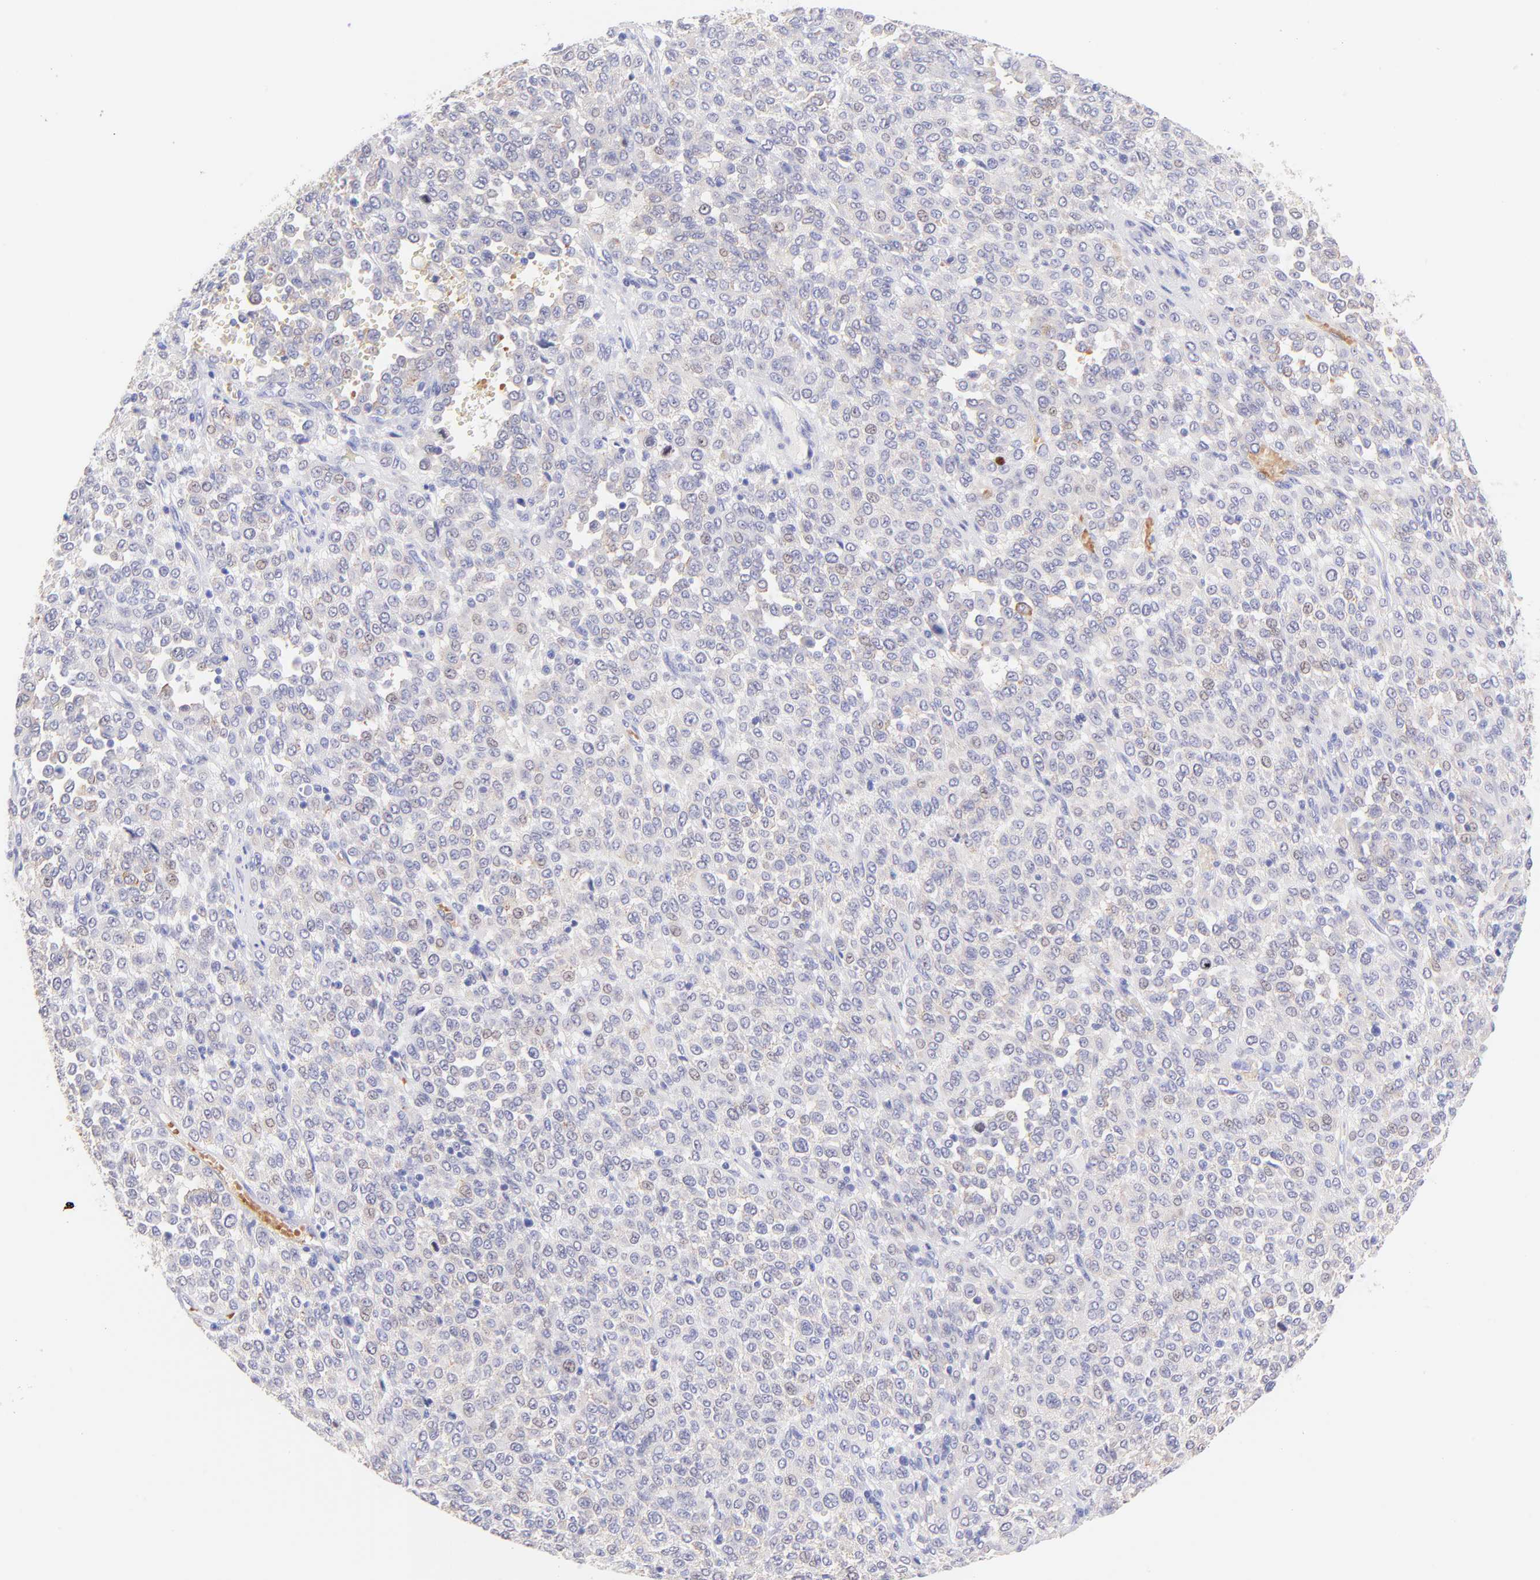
{"staining": {"intensity": "weak", "quantity": "25%-75%", "location": "cytoplasmic/membranous"}, "tissue": "melanoma", "cell_type": "Tumor cells", "image_type": "cancer", "snomed": [{"axis": "morphology", "description": "Malignant melanoma, Metastatic site"}, {"axis": "topography", "description": "Pancreas"}], "caption": "A low amount of weak cytoplasmic/membranous positivity is identified in approximately 25%-75% of tumor cells in melanoma tissue. (Stains: DAB (3,3'-diaminobenzidine) in brown, nuclei in blue, Microscopy: brightfield microscopy at high magnification).", "gene": "FRMPD3", "patient": {"sex": "female", "age": 30}}